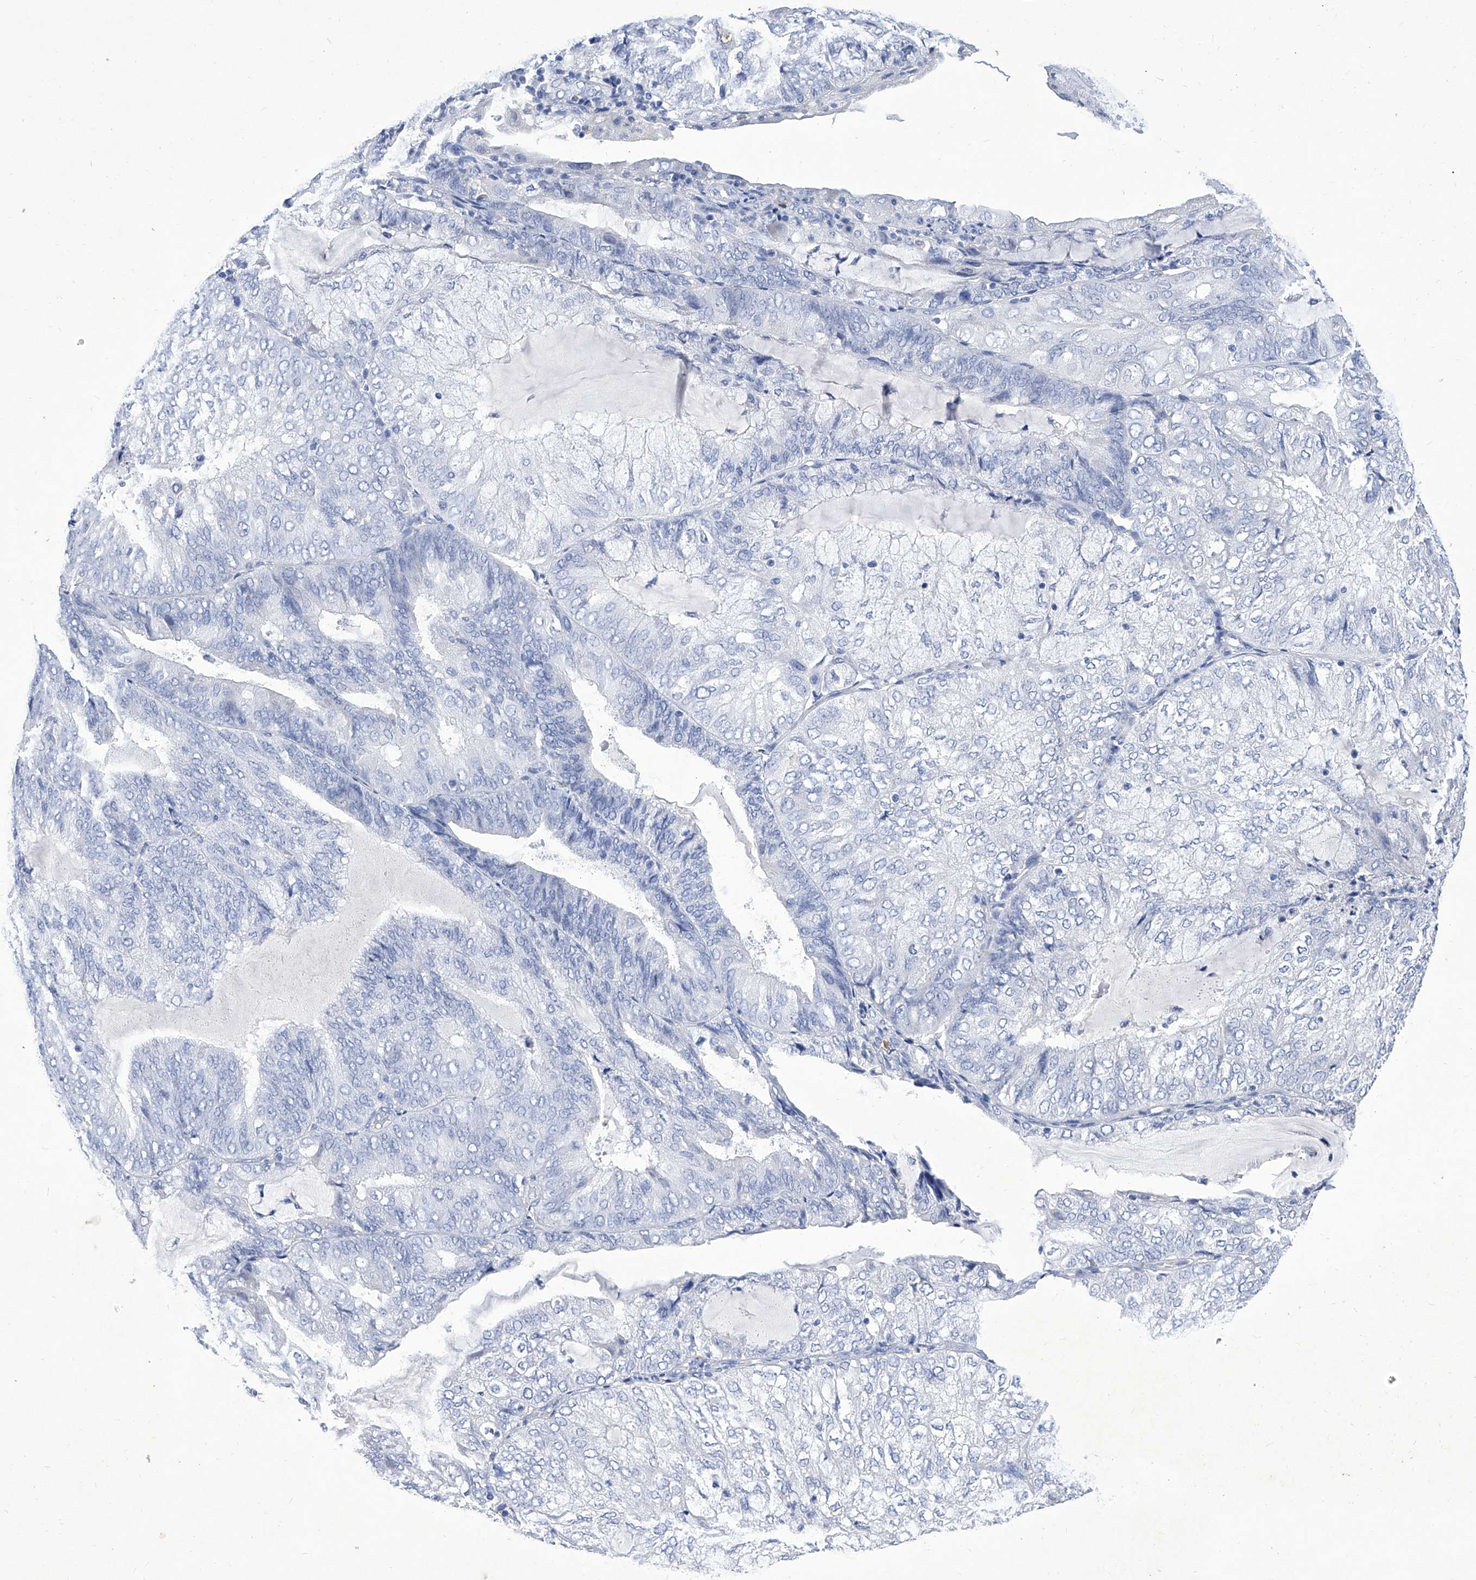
{"staining": {"intensity": "negative", "quantity": "none", "location": "none"}, "tissue": "endometrial cancer", "cell_type": "Tumor cells", "image_type": "cancer", "snomed": [{"axis": "morphology", "description": "Adenocarcinoma, NOS"}, {"axis": "topography", "description": "Endometrium"}], "caption": "This is a micrograph of immunohistochemistry (IHC) staining of endometrial cancer, which shows no expression in tumor cells.", "gene": "IFNL2", "patient": {"sex": "female", "age": 81}}